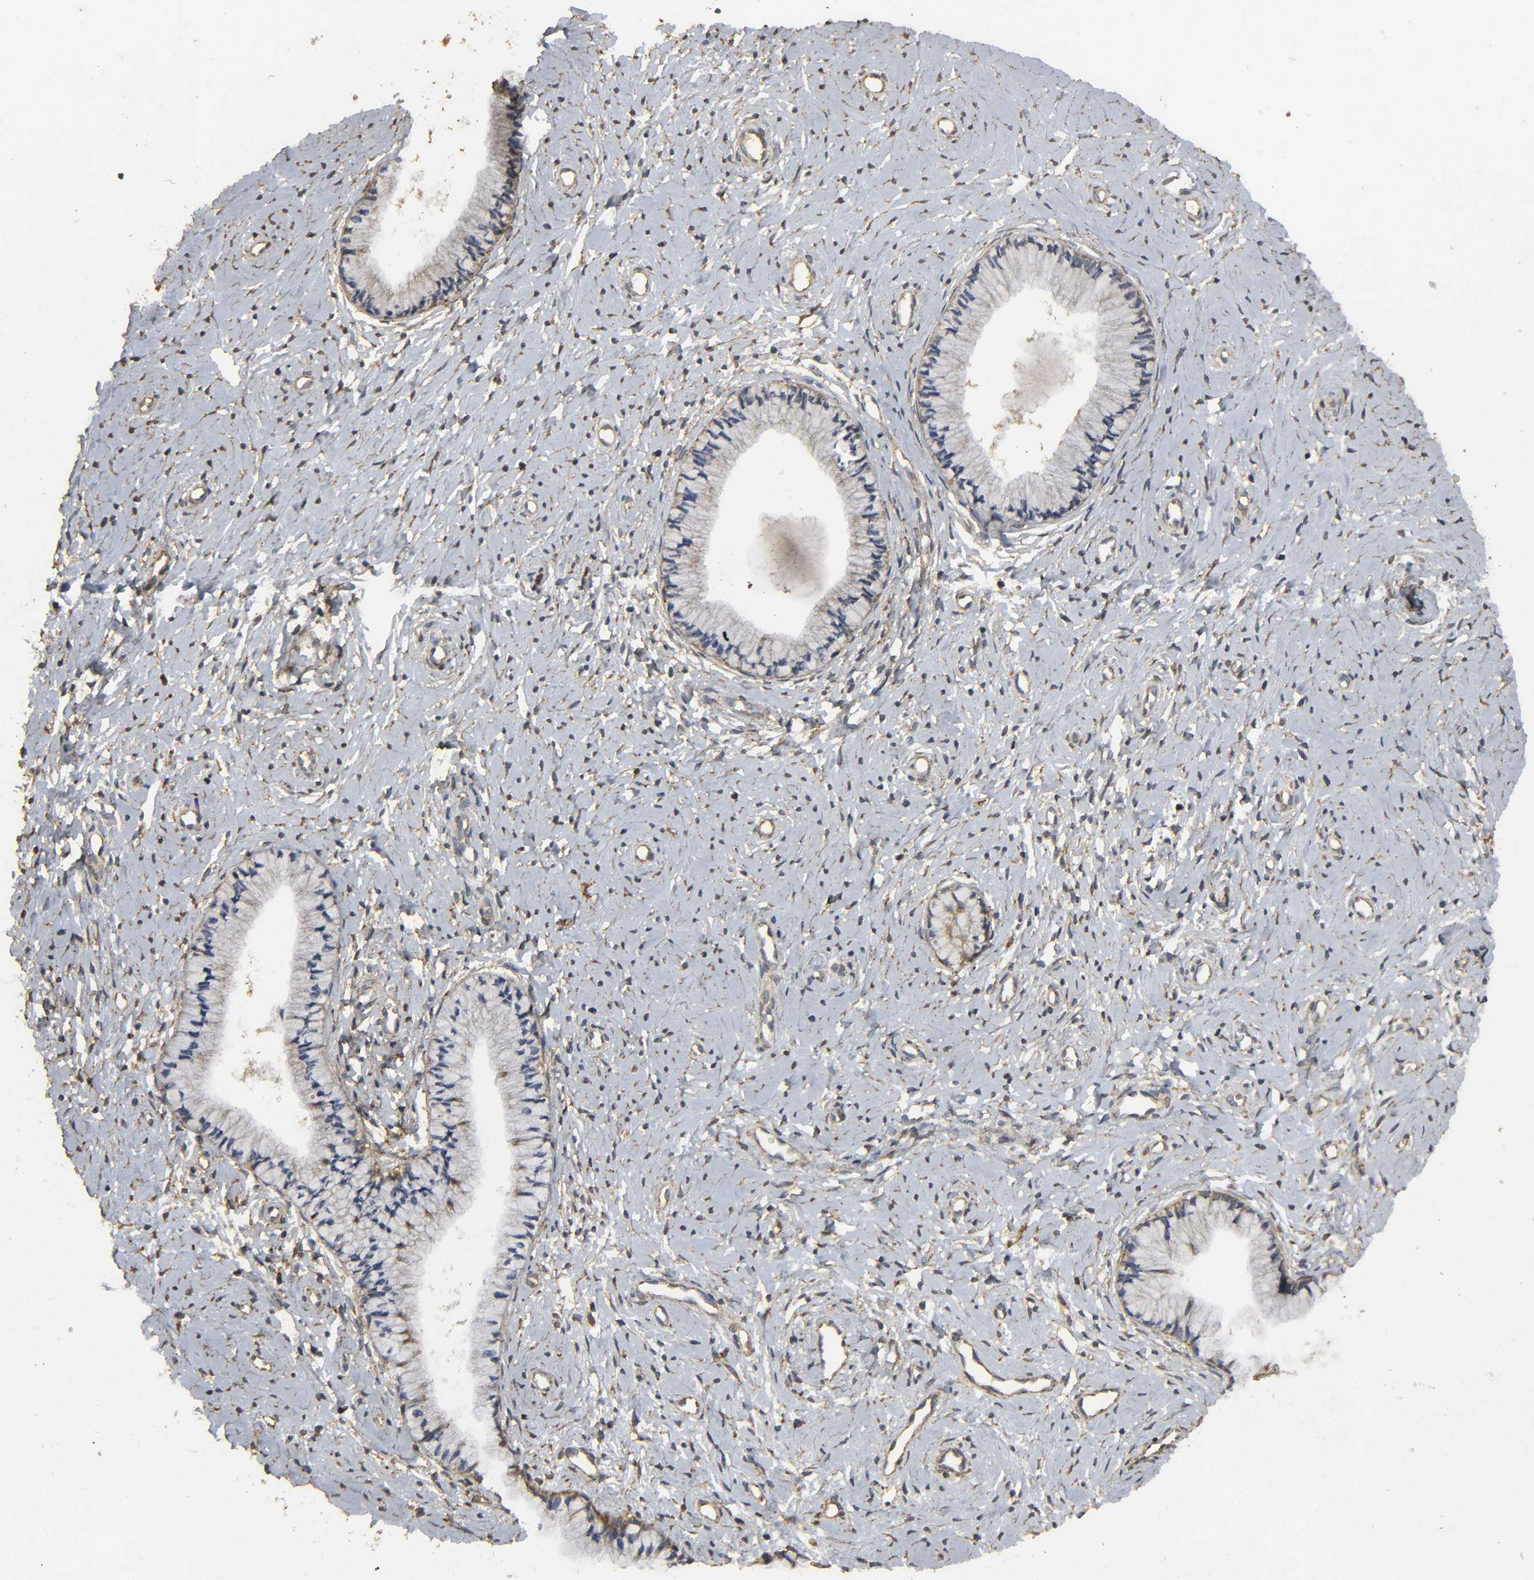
{"staining": {"intensity": "moderate", "quantity": ">75%", "location": "cytoplasmic/membranous"}, "tissue": "cervix", "cell_type": "Glandular cells", "image_type": "normal", "snomed": [{"axis": "morphology", "description": "Normal tissue, NOS"}, {"axis": "topography", "description": "Cervix"}], "caption": "The micrograph shows a brown stain indicating the presence of a protein in the cytoplasmic/membranous of glandular cells in cervix.", "gene": "DDX6", "patient": {"sex": "female", "age": 46}}